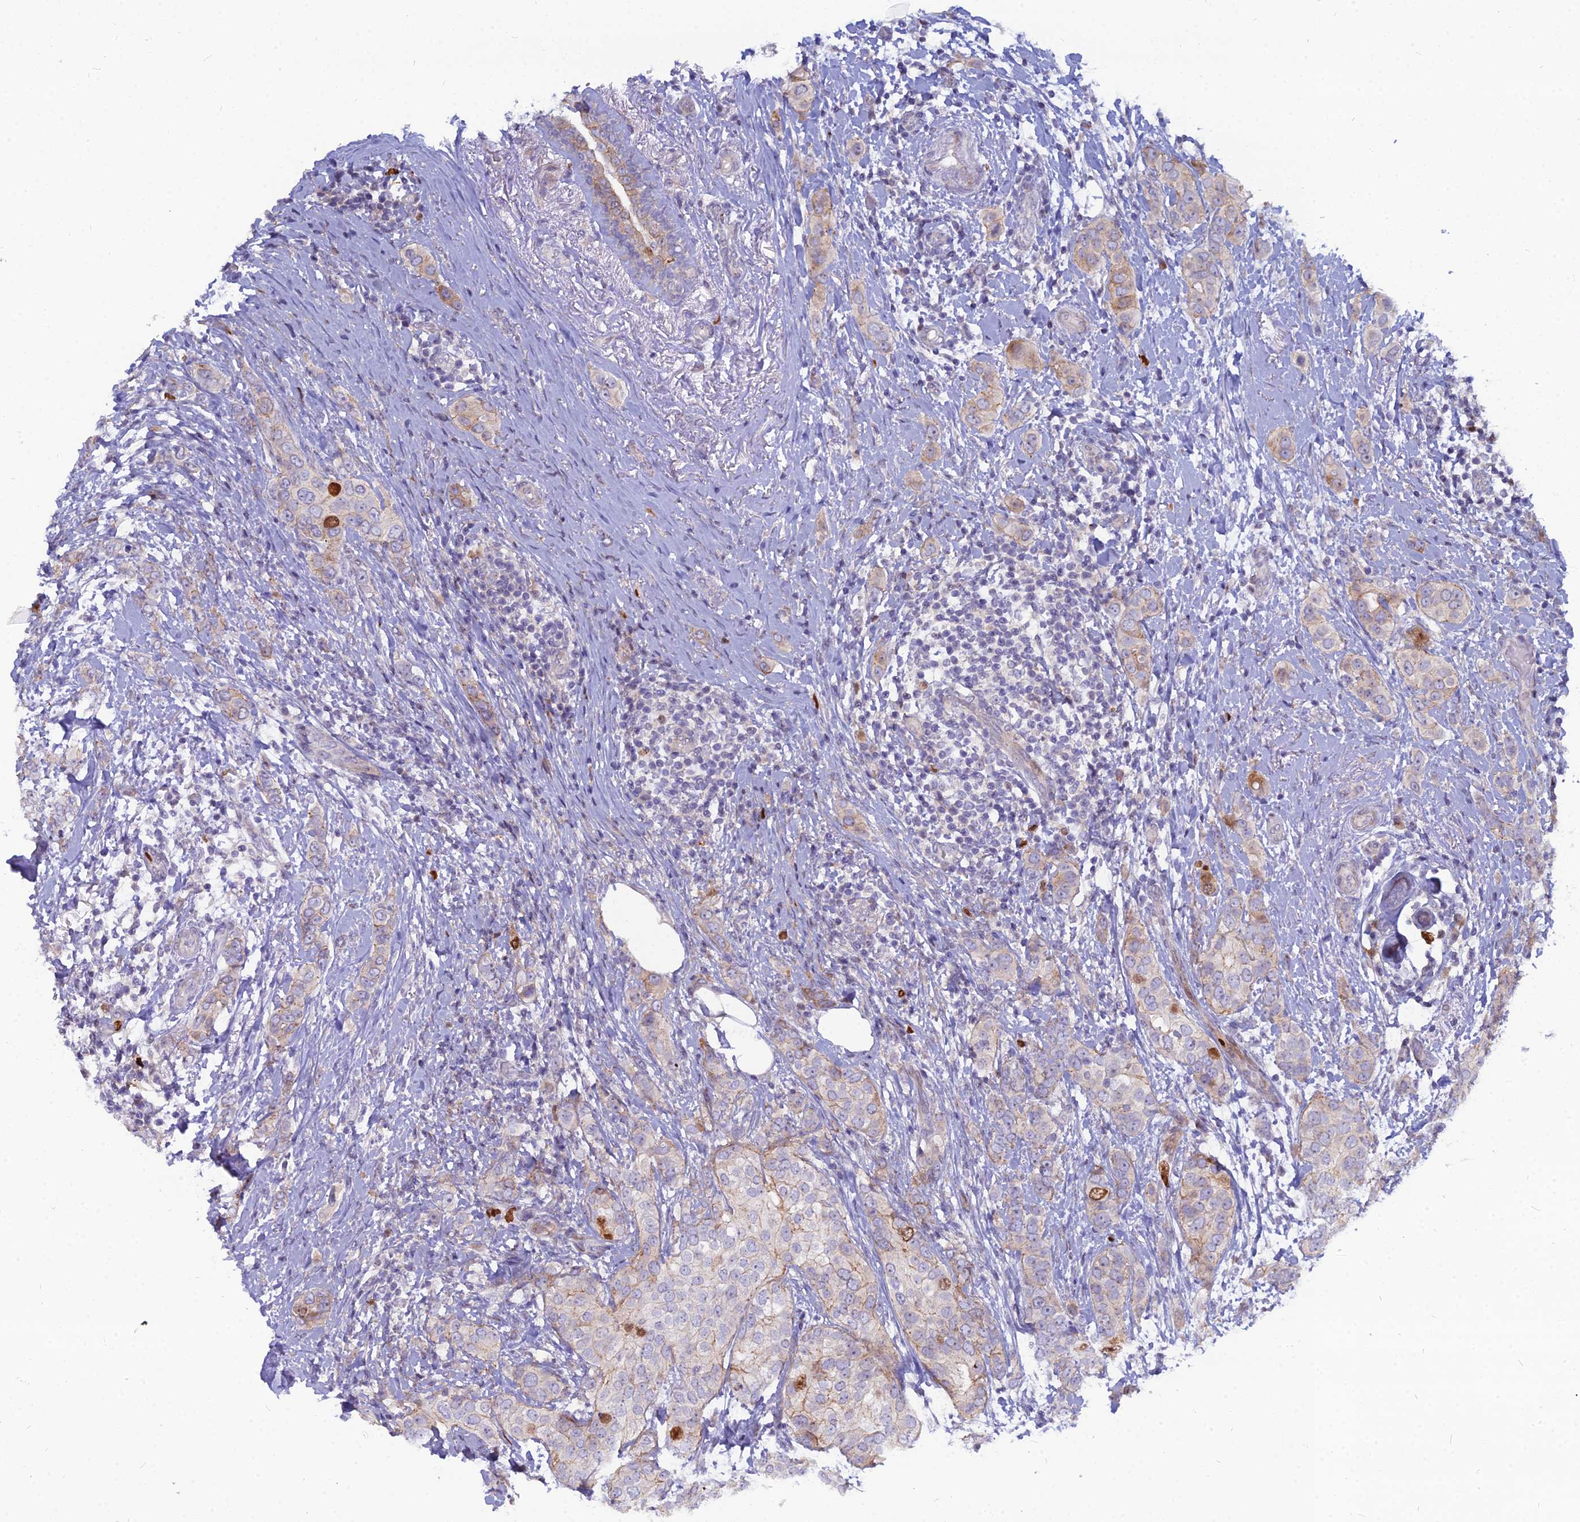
{"staining": {"intensity": "strong", "quantity": "<25%", "location": "nuclear"}, "tissue": "breast cancer", "cell_type": "Tumor cells", "image_type": "cancer", "snomed": [{"axis": "morphology", "description": "Lobular carcinoma"}, {"axis": "topography", "description": "Breast"}], "caption": "Protein expression by immunohistochemistry reveals strong nuclear expression in about <25% of tumor cells in breast lobular carcinoma.", "gene": "NUSAP1", "patient": {"sex": "female", "age": 51}}